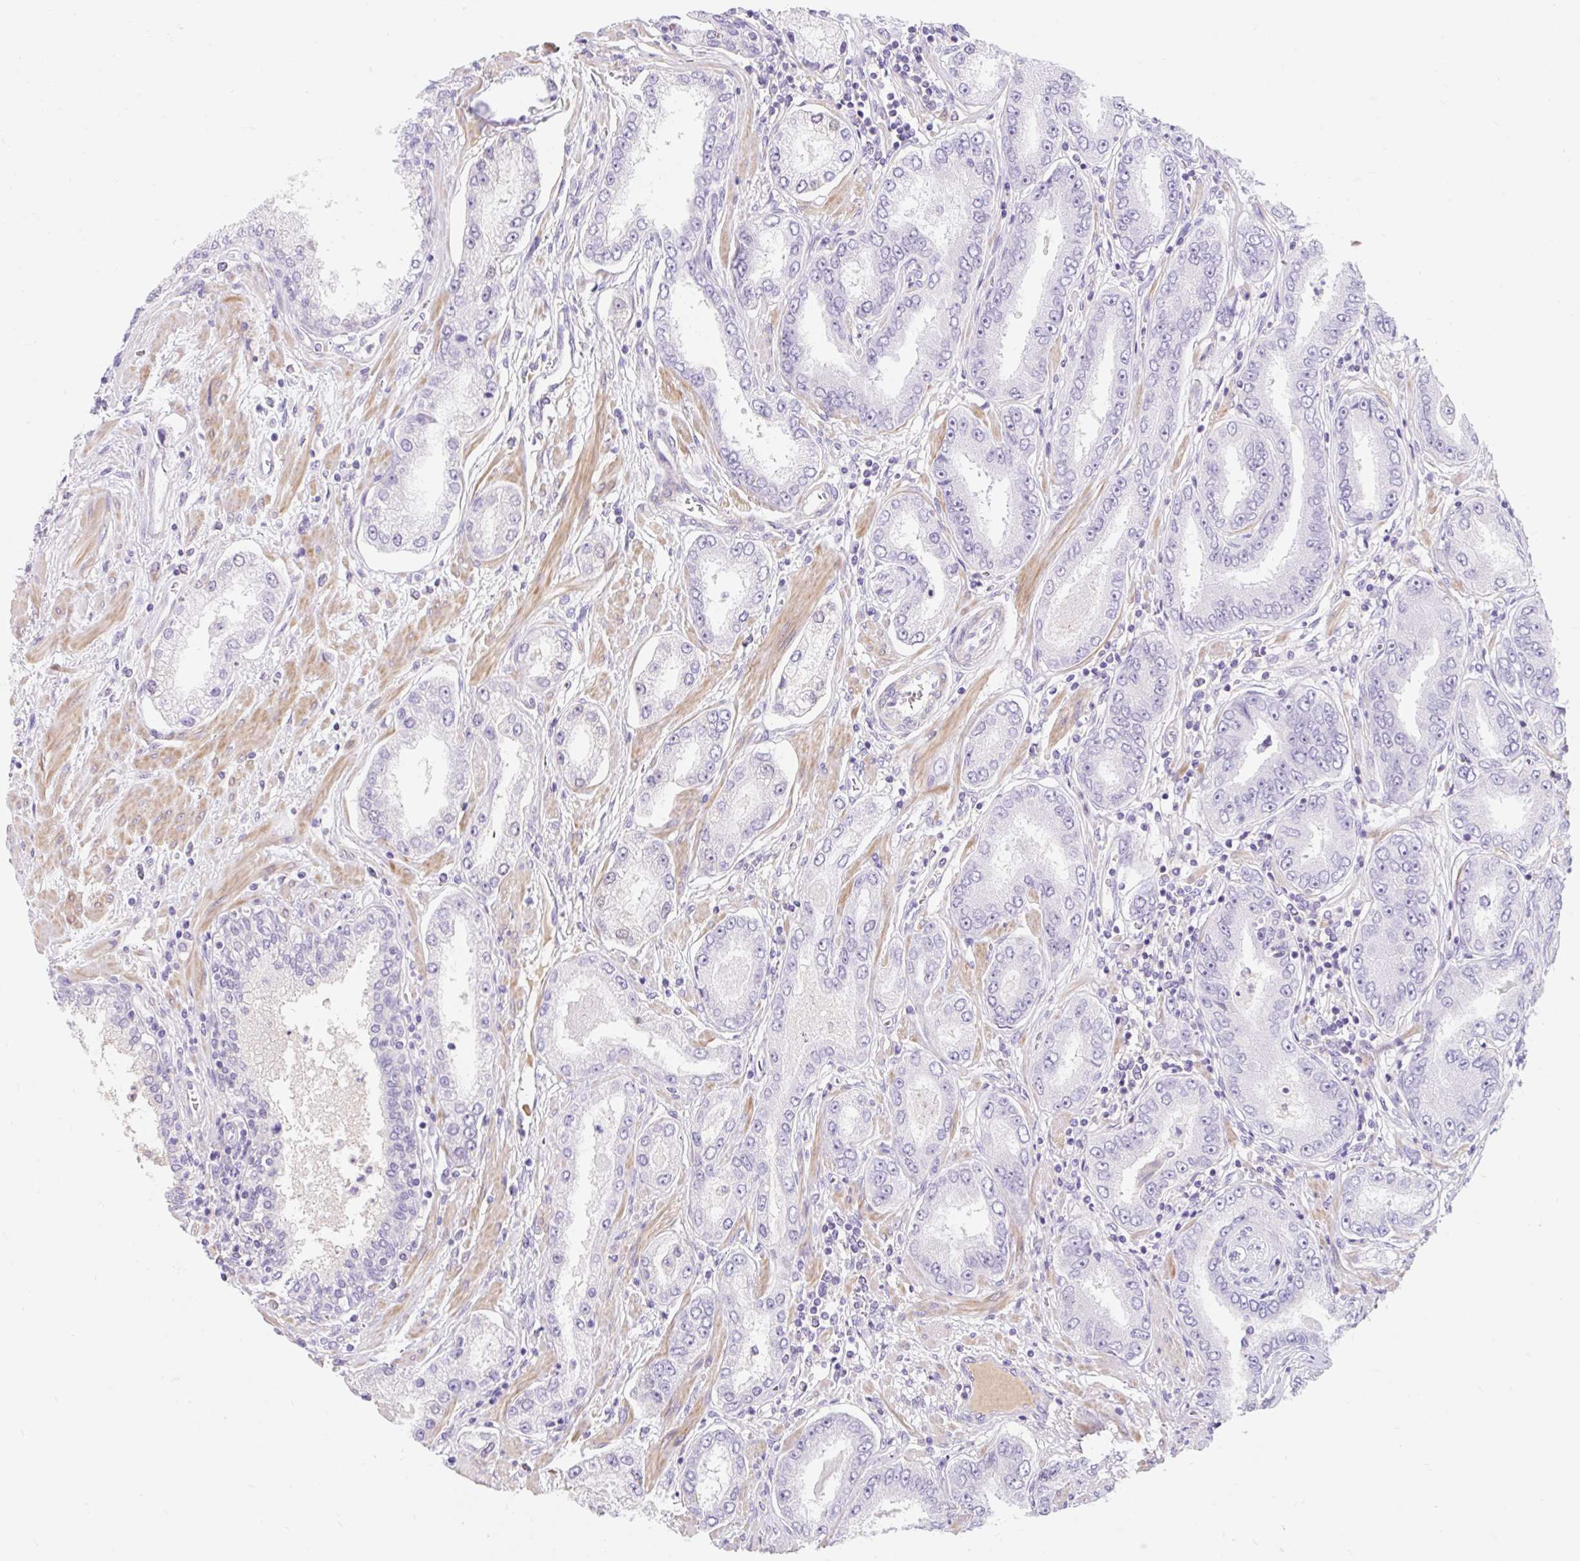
{"staining": {"intensity": "negative", "quantity": "none", "location": "none"}, "tissue": "prostate cancer", "cell_type": "Tumor cells", "image_type": "cancer", "snomed": [{"axis": "morphology", "description": "Adenocarcinoma, High grade"}, {"axis": "topography", "description": "Prostate"}], "caption": "High magnification brightfield microscopy of prostate cancer stained with DAB (brown) and counterstained with hematoxylin (blue): tumor cells show no significant expression.", "gene": "SLC28A1", "patient": {"sex": "male", "age": 72}}